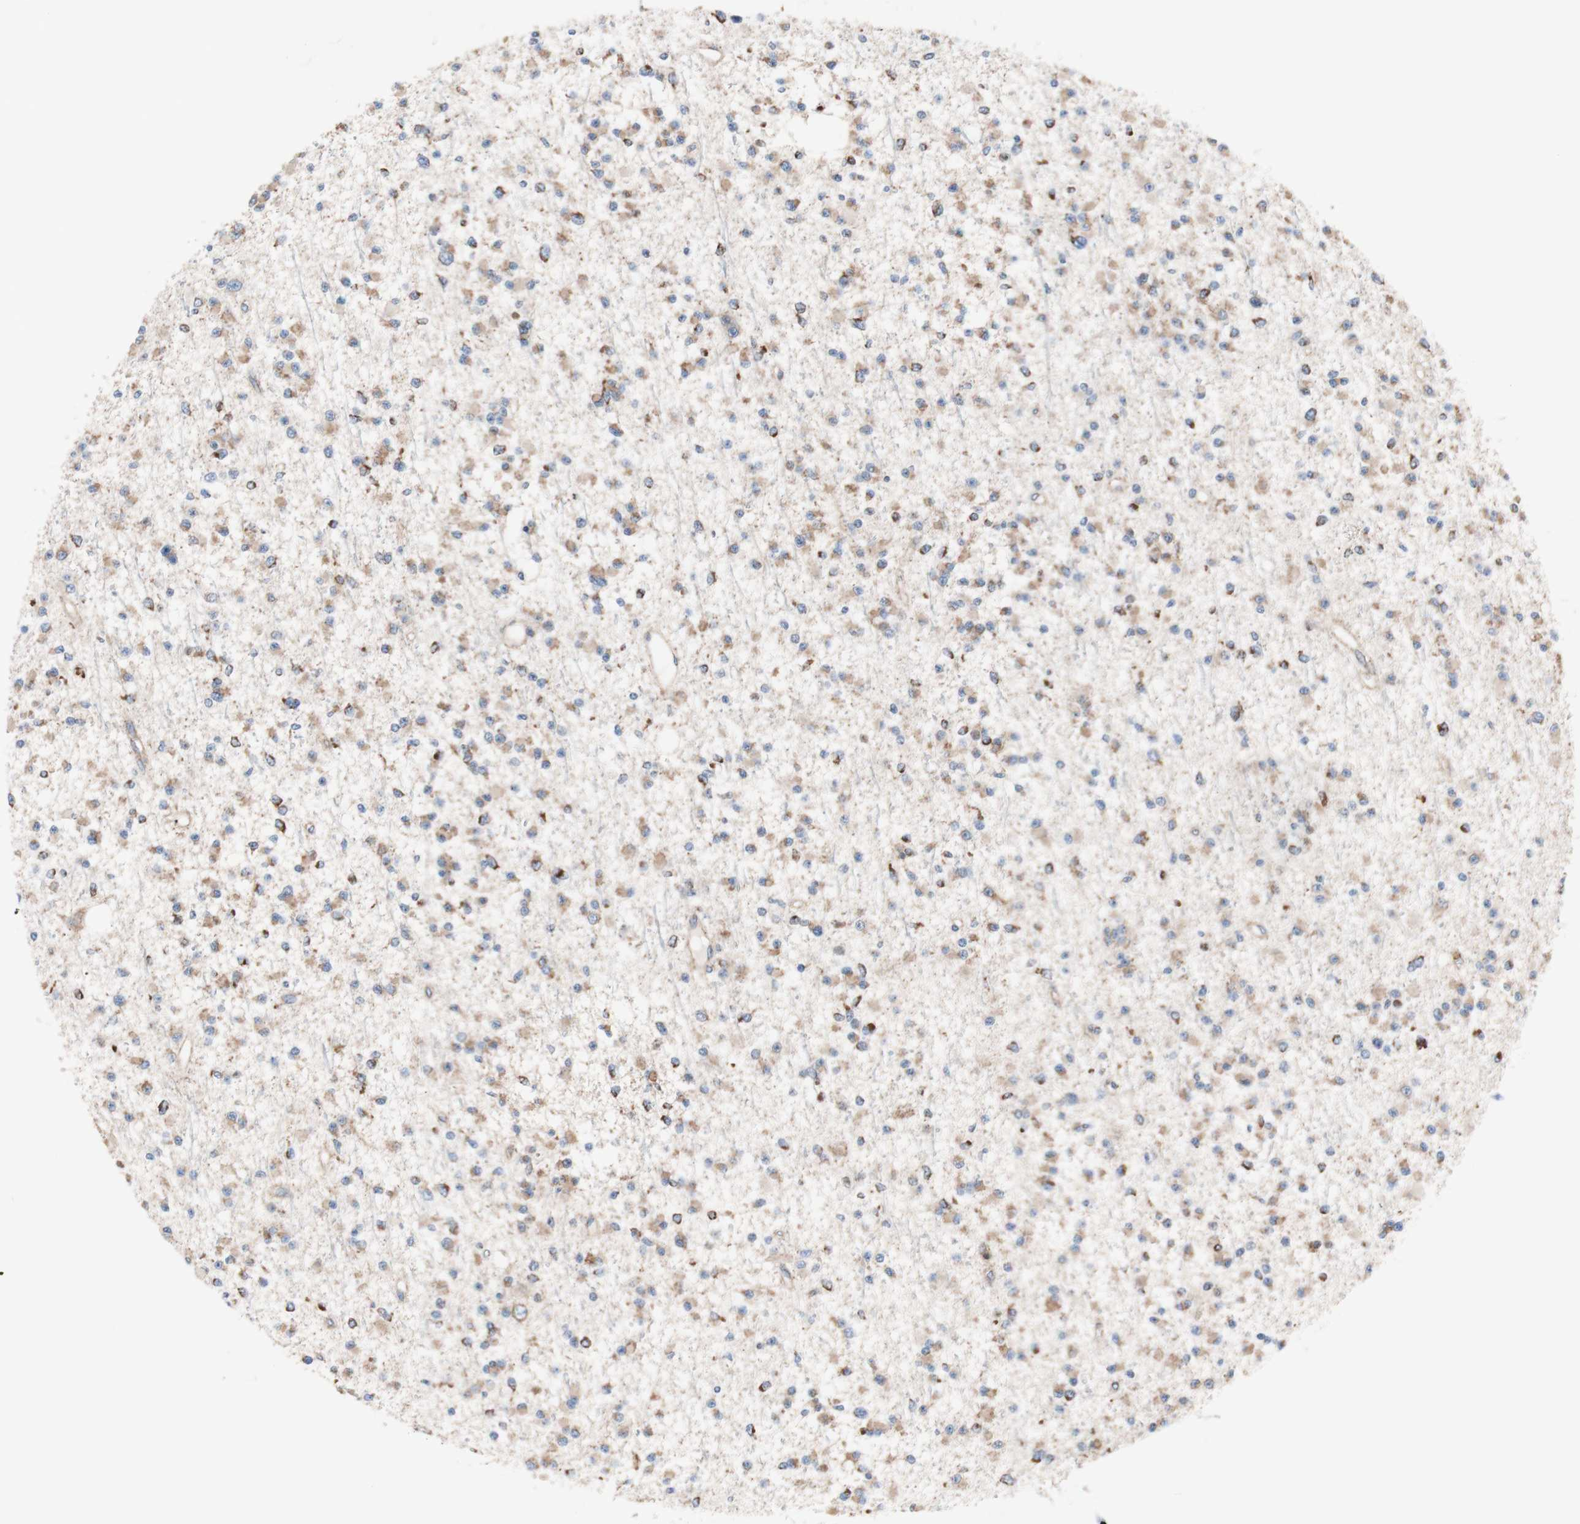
{"staining": {"intensity": "moderate", "quantity": "25%-75%", "location": "cytoplasmic/membranous"}, "tissue": "glioma", "cell_type": "Tumor cells", "image_type": "cancer", "snomed": [{"axis": "morphology", "description": "Glioma, malignant, Low grade"}, {"axis": "topography", "description": "Brain"}], "caption": "This is an image of IHC staining of malignant glioma (low-grade), which shows moderate staining in the cytoplasmic/membranous of tumor cells.", "gene": "FMR1", "patient": {"sex": "female", "age": 22}}